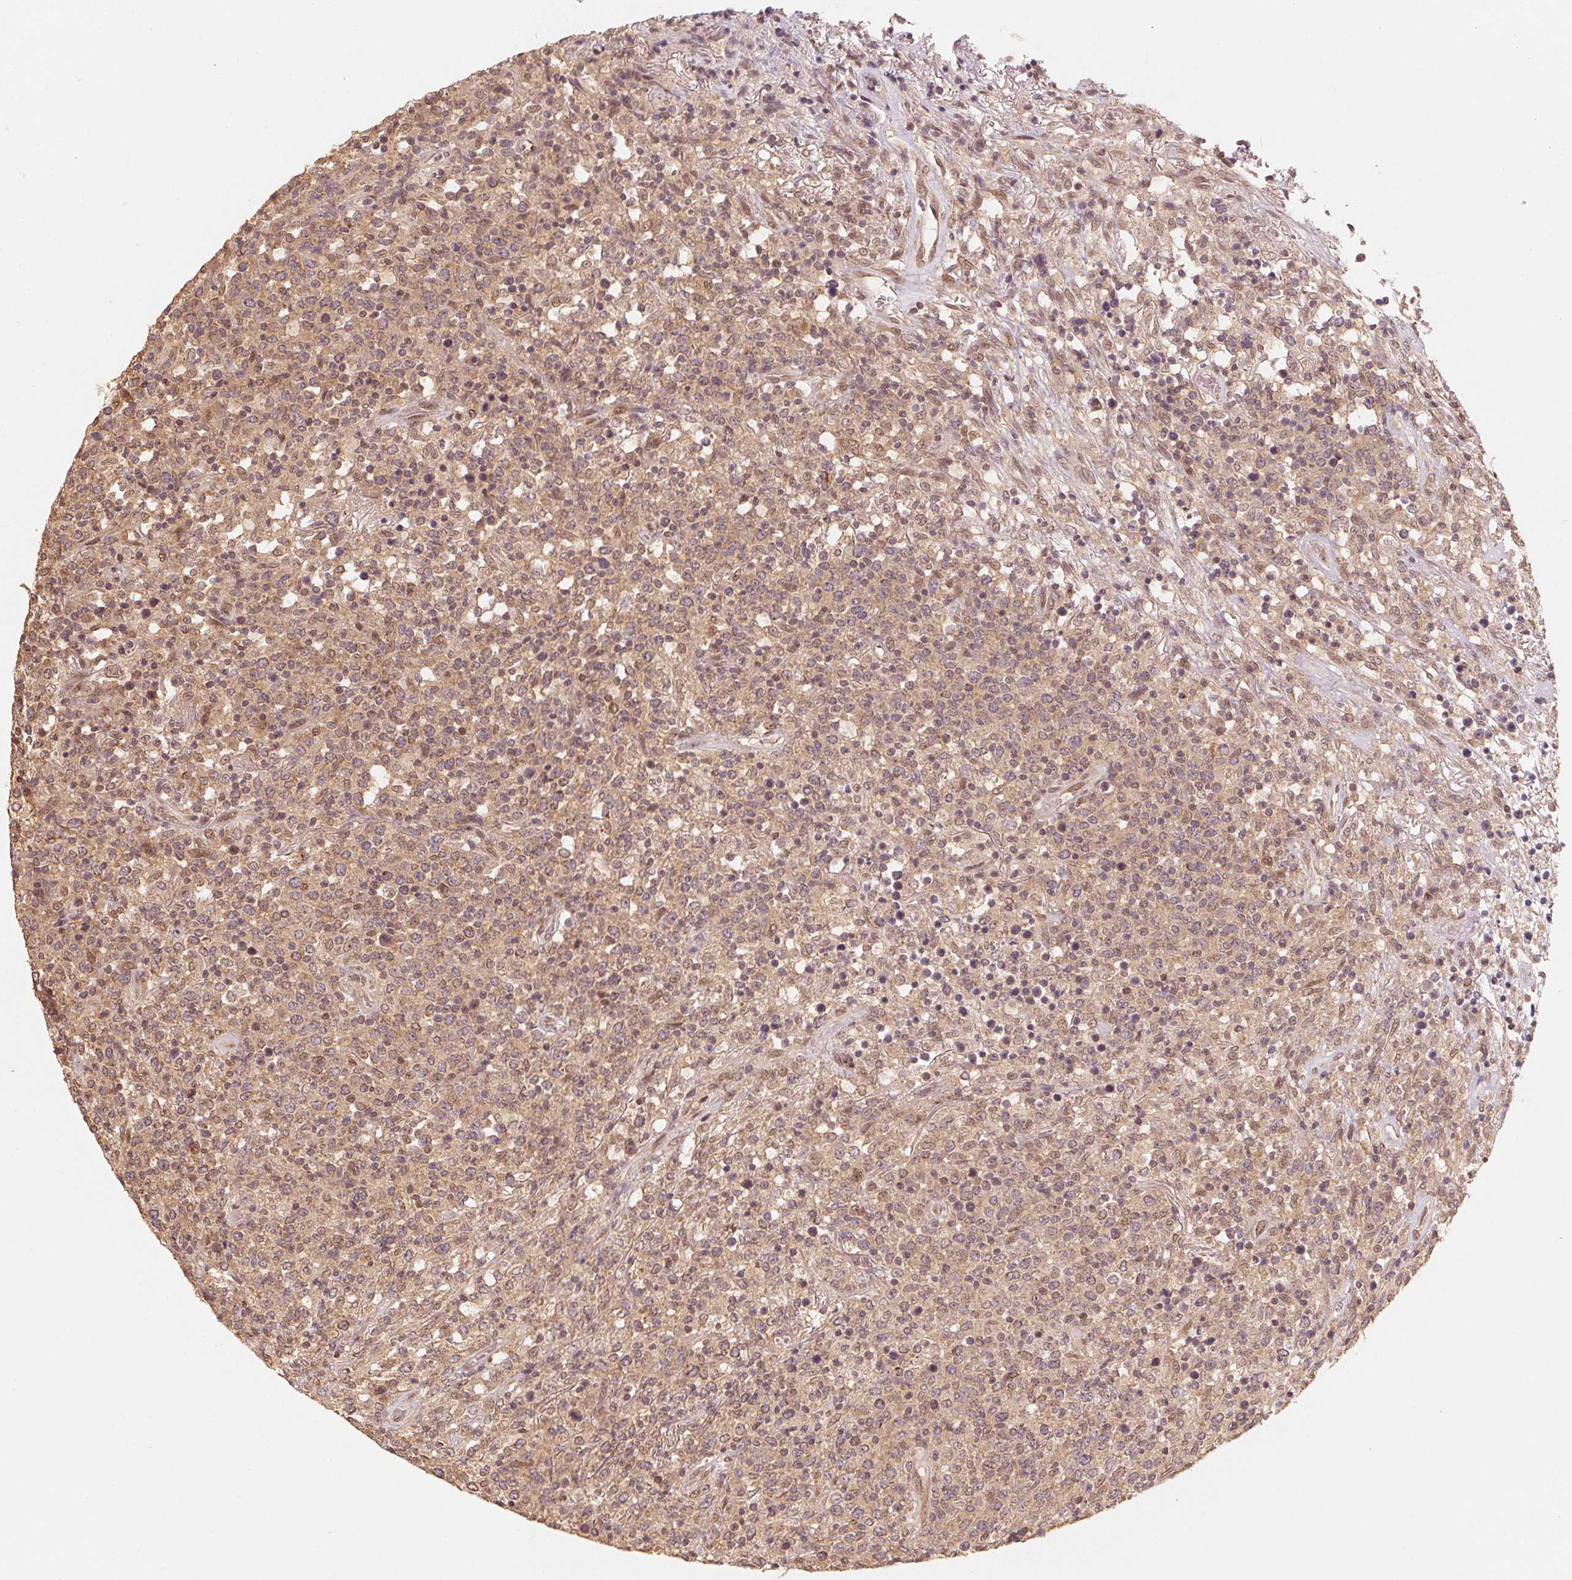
{"staining": {"intensity": "weak", "quantity": ">75%", "location": "cytoplasmic/membranous,nuclear"}, "tissue": "lymphoma", "cell_type": "Tumor cells", "image_type": "cancer", "snomed": [{"axis": "morphology", "description": "Malignant lymphoma, non-Hodgkin's type, High grade"}, {"axis": "topography", "description": "Lung"}], "caption": "Immunohistochemical staining of malignant lymphoma, non-Hodgkin's type (high-grade) displays low levels of weak cytoplasmic/membranous and nuclear protein expression in approximately >75% of tumor cells.", "gene": "C2orf73", "patient": {"sex": "male", "age": 79}}